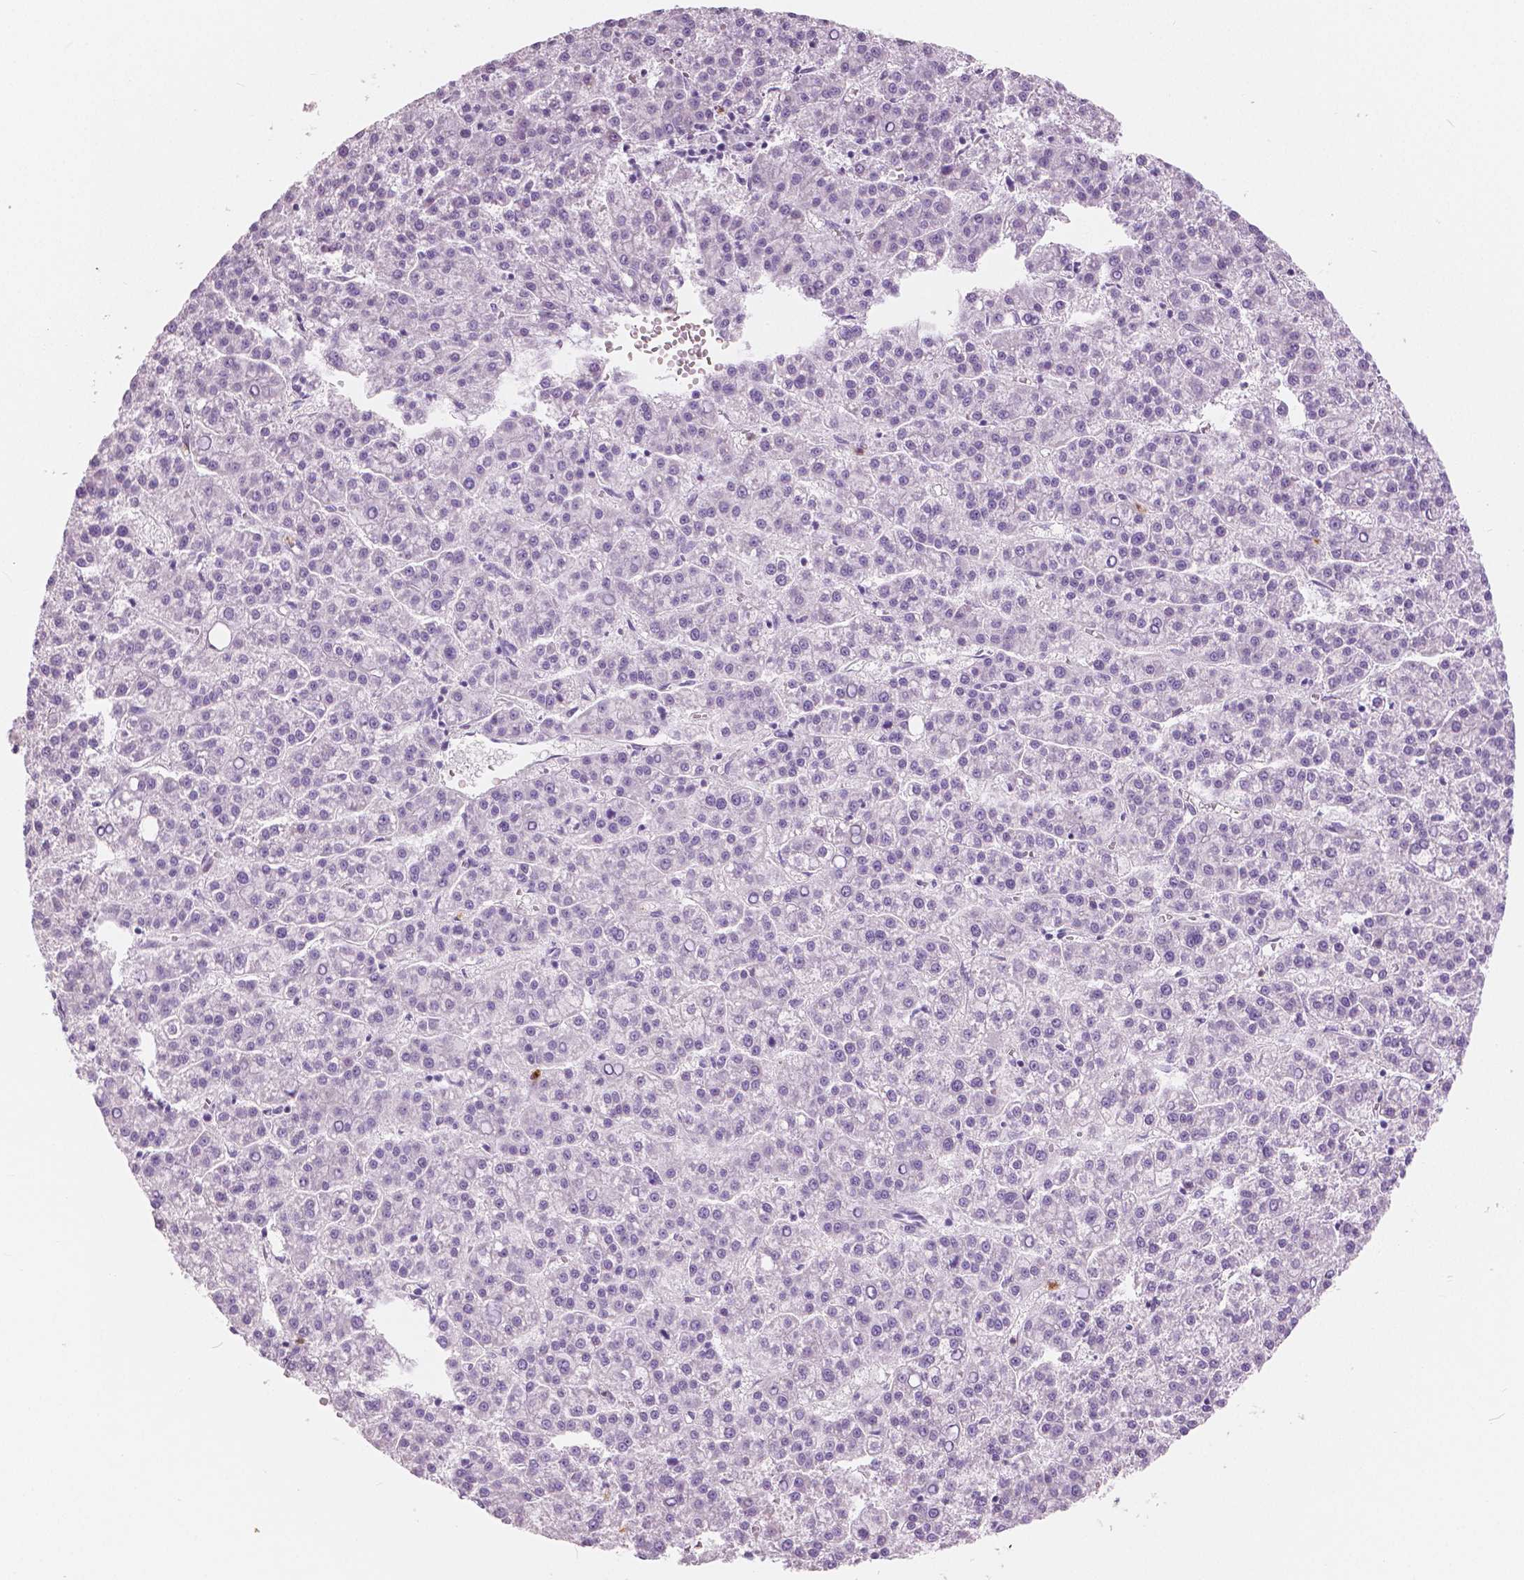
{"staining": {"intensity": "negative", "quantity": "none", "location": "none"}, "tissue": "liver cancer", "cell_type": "Tumor cells", "image_type": "cancer", "snomed": [{"axis": "morphology", "description": "Carcinoma, Hepatocellular, NOS"}, {"axis": "topography", "description": "Liver"}], "caption": "Tumor cells show no significant protein positivity in liver hepatocellular carcinoma.", "gene": "CXCR2", "patient": {"sex": "female", "age": 58}}